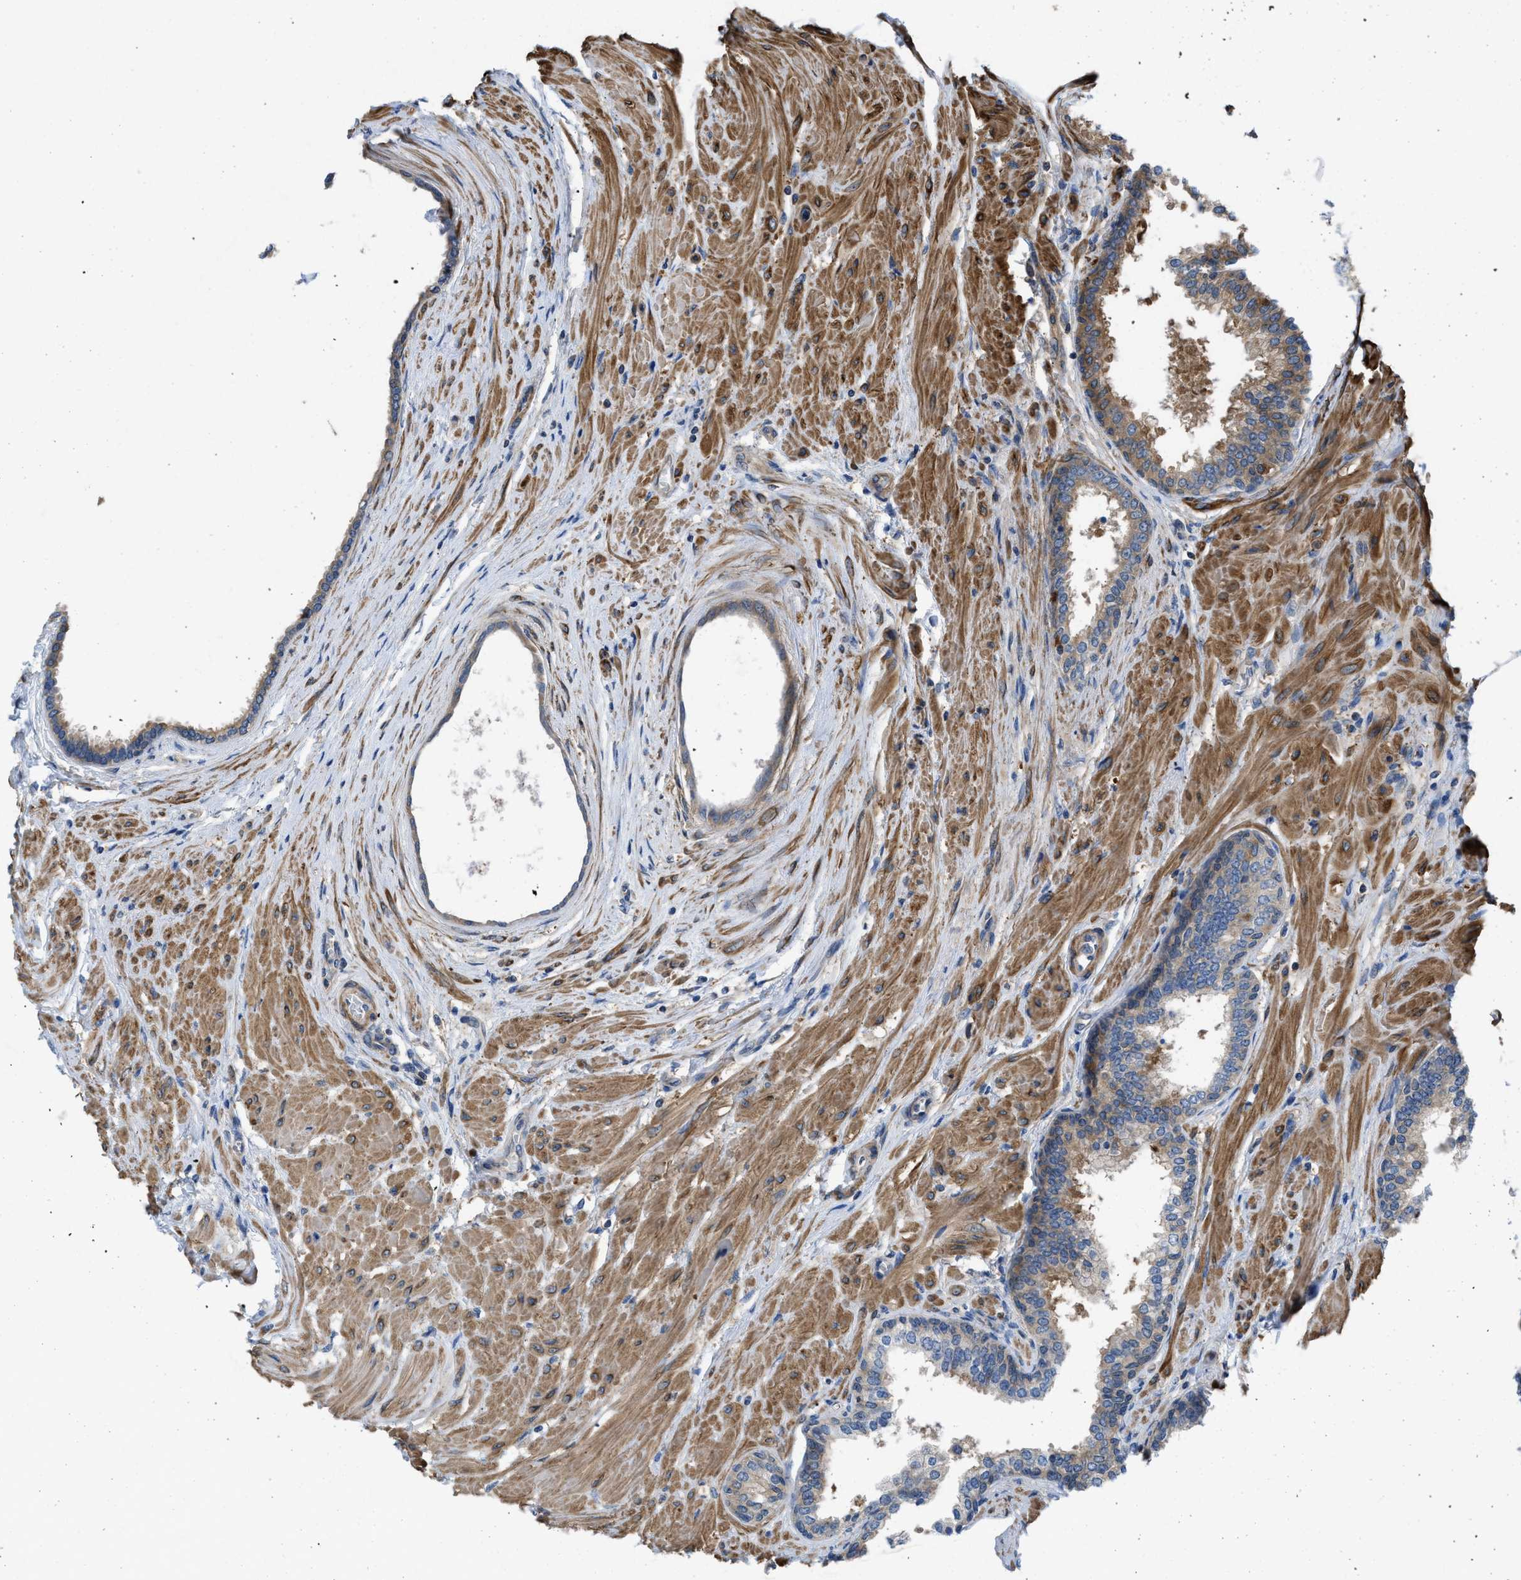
{"staining": {"intensity": "weak", "quantity": ">75%", "location": "cytoplasmic/membranous"}, "tissue": "prostate cancer", "cell_type": "Tumor cells", "image_type": "cancer", "snomed": [{"axis": "morphology", "description": "Adenocarcinoma, Low grade"}, {"axis": "topography", "description": "Prostate"}], "caption": "Prostate cancer stained with a brown dye displays weak cytoplasmic/membranous positive expression in approximately >75% of tumor cells.", "gene": "CHKB", "patient": {"sex": "male", "age": 57}}